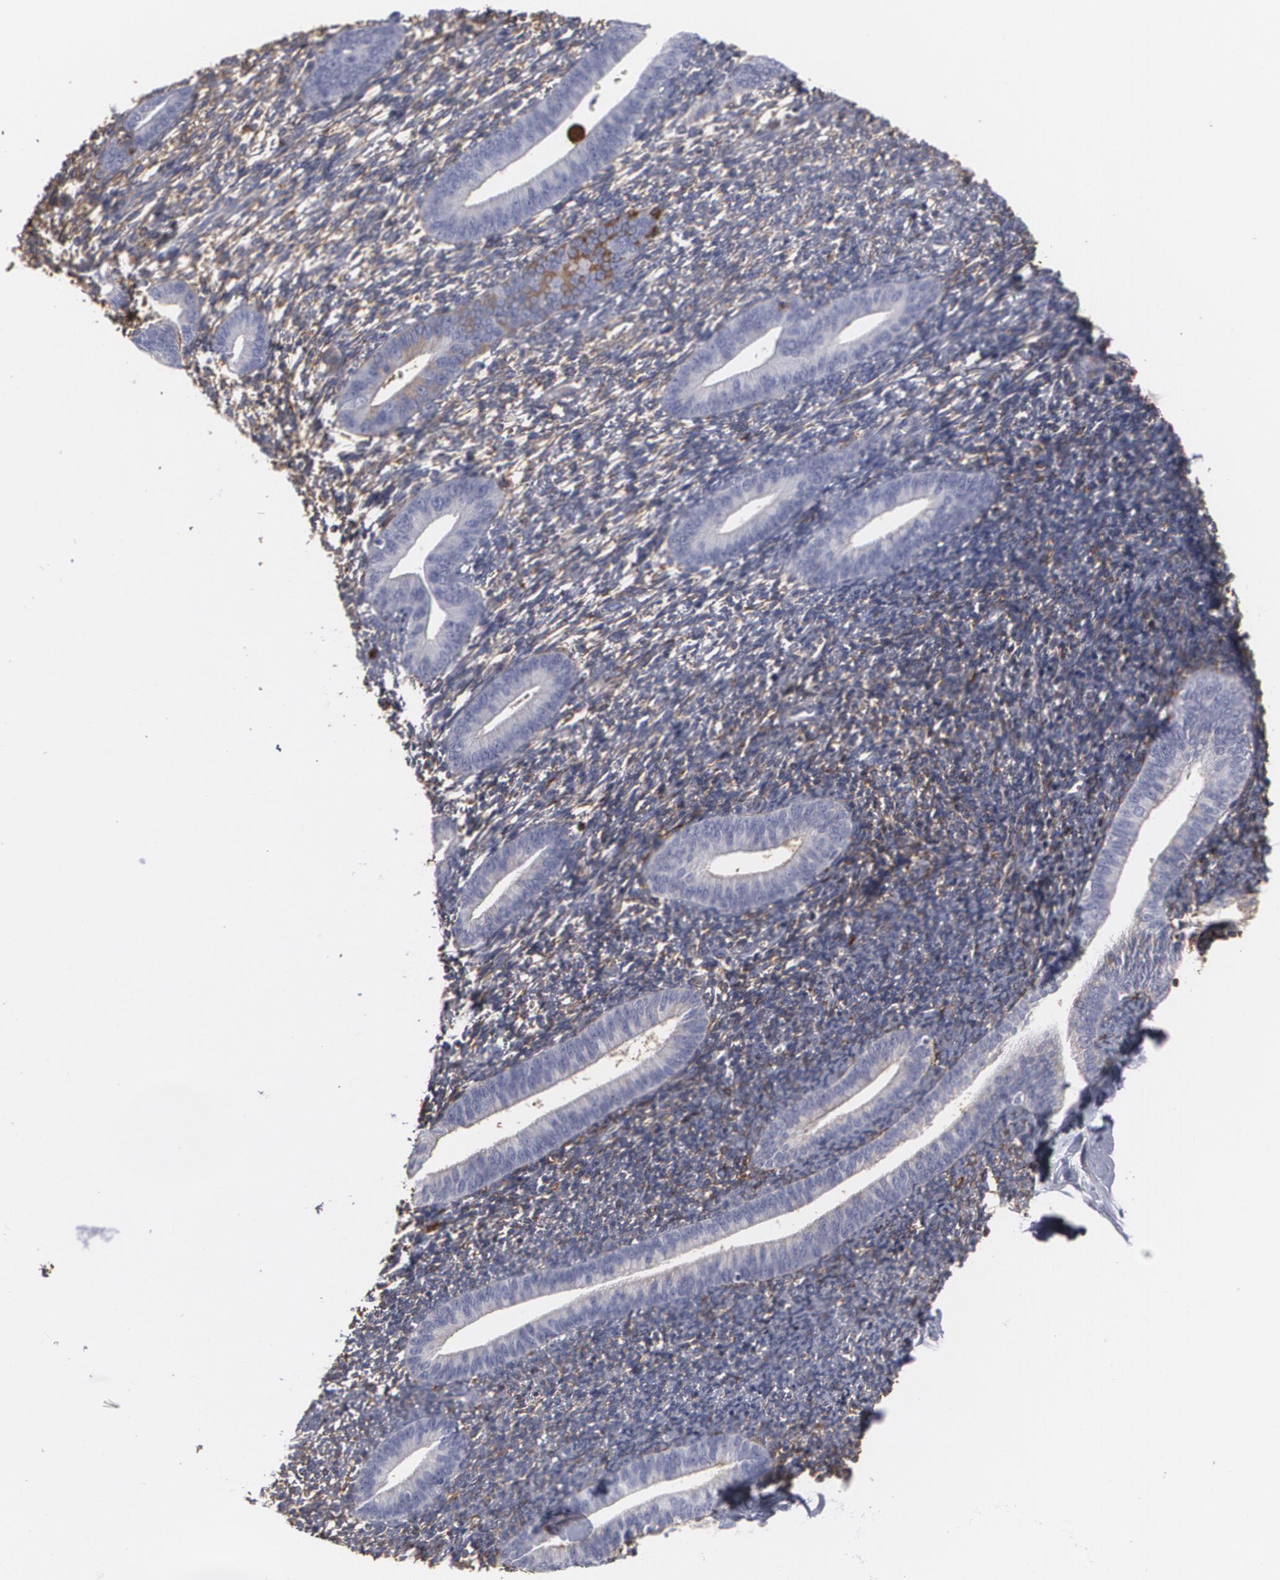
{"staining": {"intensity": "moderate", "quantity": ">75%", "location": "cytoplasmic/membranous"}, "tissue": "endometrium", "cell_type": "Cells in endometrial stroma", "image_type": "normal", "snomed": [{"axis": "morphology", "description": "Normal tissue, NOS"}, {"axis": "topography", "description": "Smooth muscle"}, {"axis": "topography", "description": "Endometrium"}], "caption": "IHC image of unremarkable human endometrium stained for a protein (brown), which exhibits medium levels of moderate cytoplasmic/membranous expression in approximately >75% of cells in endometrial stroma.", "gene": "ODC1", "patient": {"sex": "female", "age": 57}}